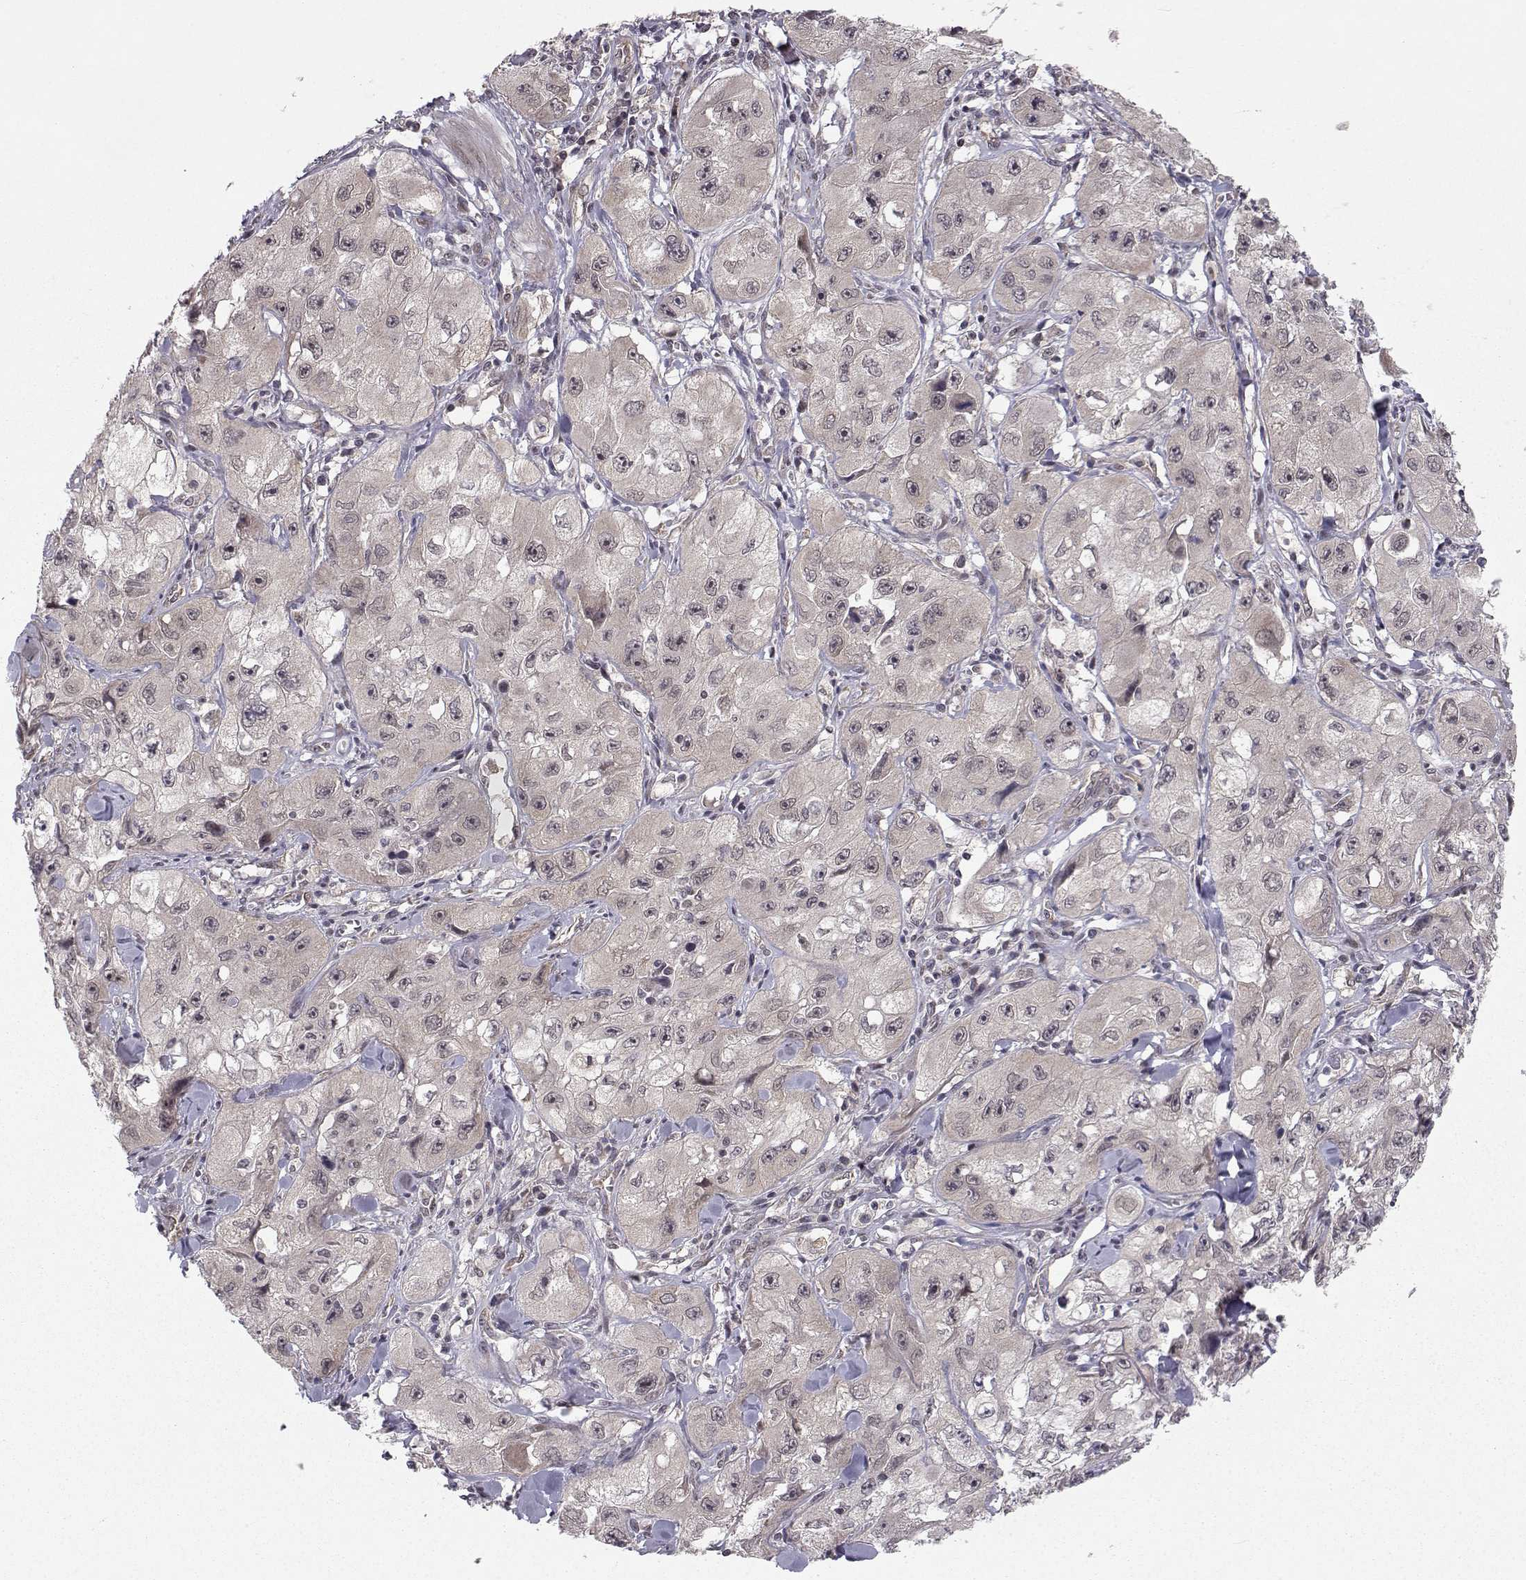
{"staining": {"intensity": "weak", "quantity": "25%-75%", "location": "cytoplasmic/membranous"}, "tissue": "skin cancer", "cell_type": "Tumor cells", "image_type": "cancer", "snomed": [{"axis": "morphology", "description": "Squamous cell carcinoma, NOS"}, {"axis": "topography", "description": "Skin"}, {"axis": "topography", "description": "Subcutis"}], "caption": "Immunohistochemistry micrograph of skin squamous cell carcinoma stained for a protein (brown), which demonstrates low levels of weak cytoplasmic/membranous expression in about 25%-75% of tumor cells.", "gene": "PKN2", "patient": {"sex": "male", "age": 73}}